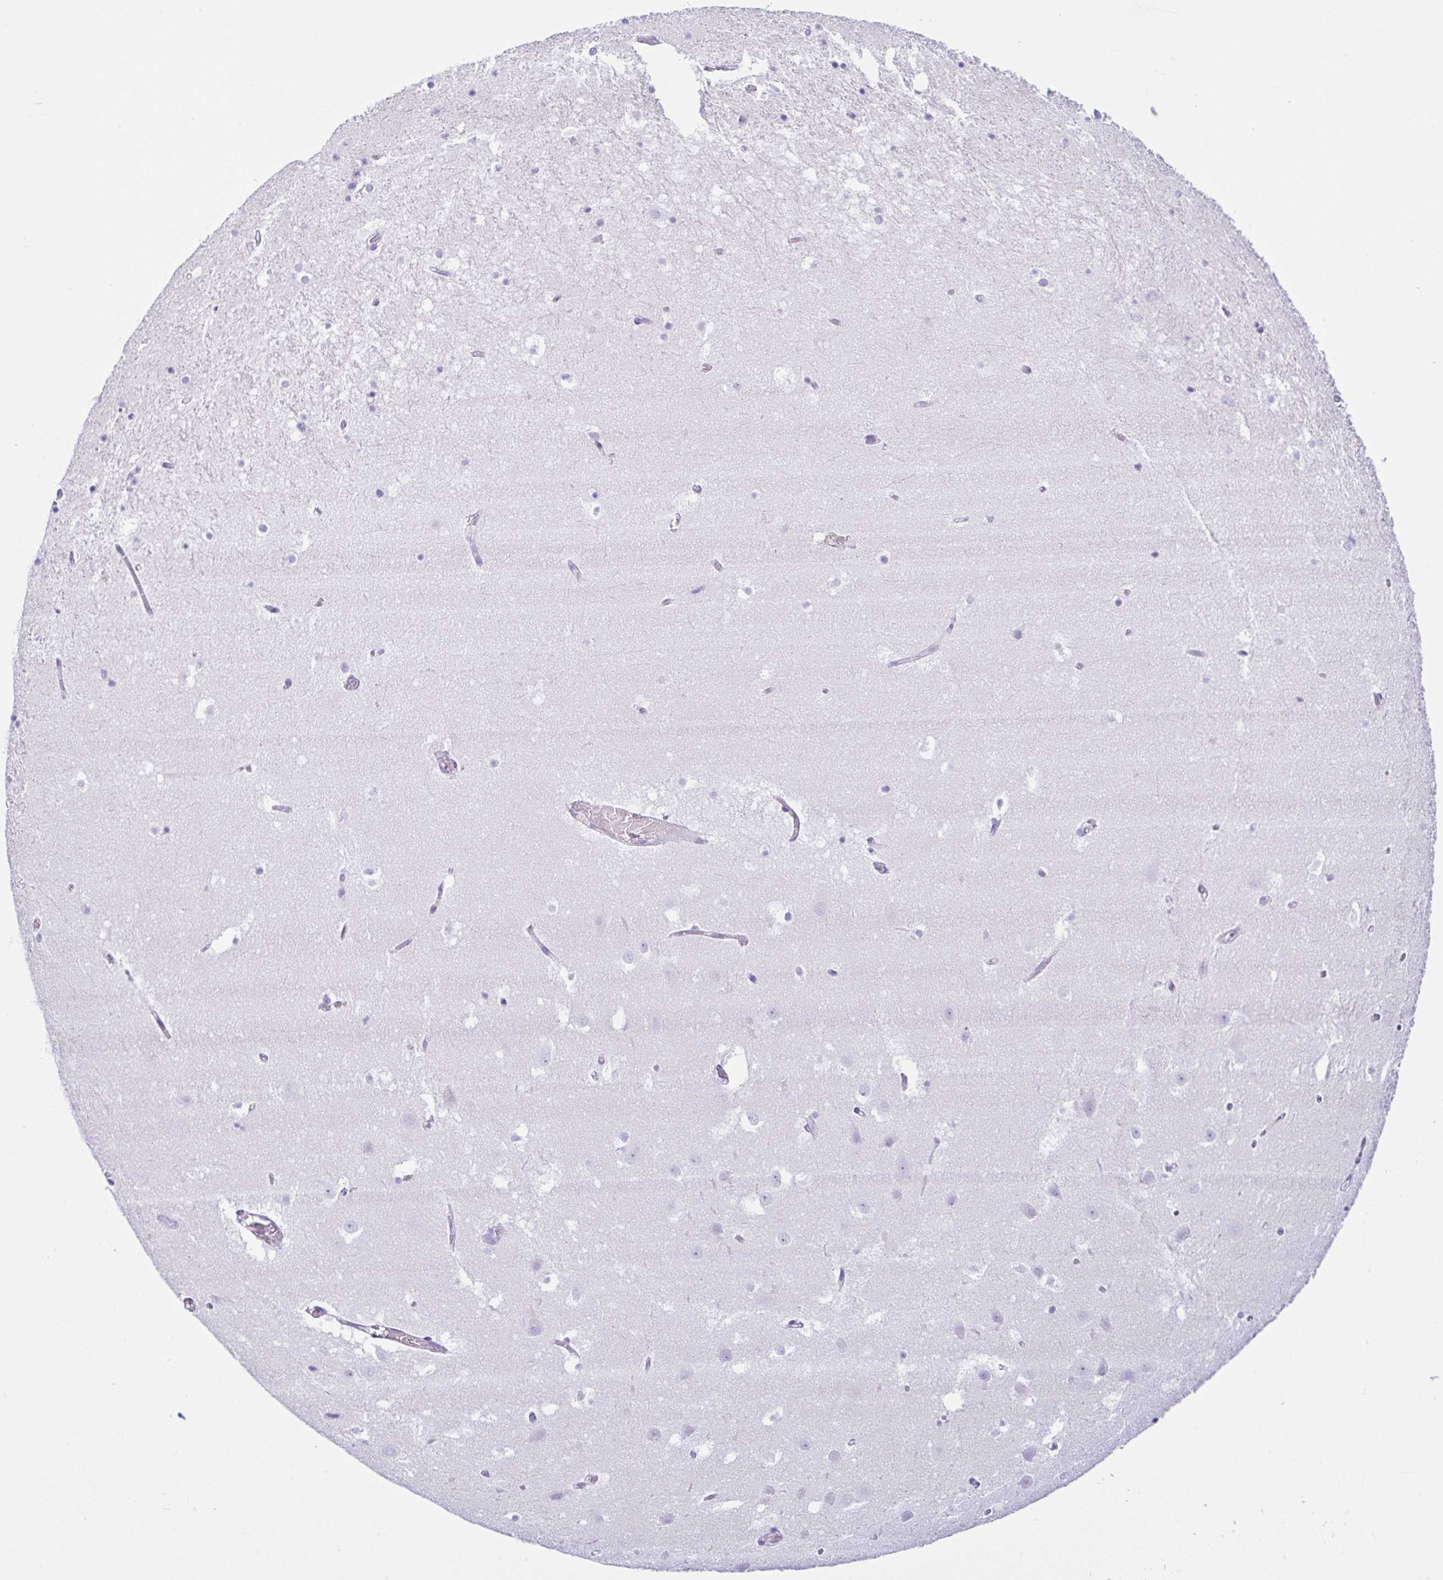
{"staining": {"intensity": "negative", "quantity": "none", "location": "none"}, "tissue": "hippocampus", "cell_type": "Glial cells", "image_type": "normal", "snomed": [{"axis": "morphology", "description": "Normal tissue, NOS"}, {"axis": "topography", "description": "Hippocampus"}], "caption": "Protein analysis of unremarkable hippocampus displays no significant expression in glial cells. The staining is performed using DAB (3,3'-diaminobenzidine) brown chromogen with nuclei counter-stained in using hematoxylin.", "gene": "RRM2", "patient": {"sex": "female", "age": 52}}